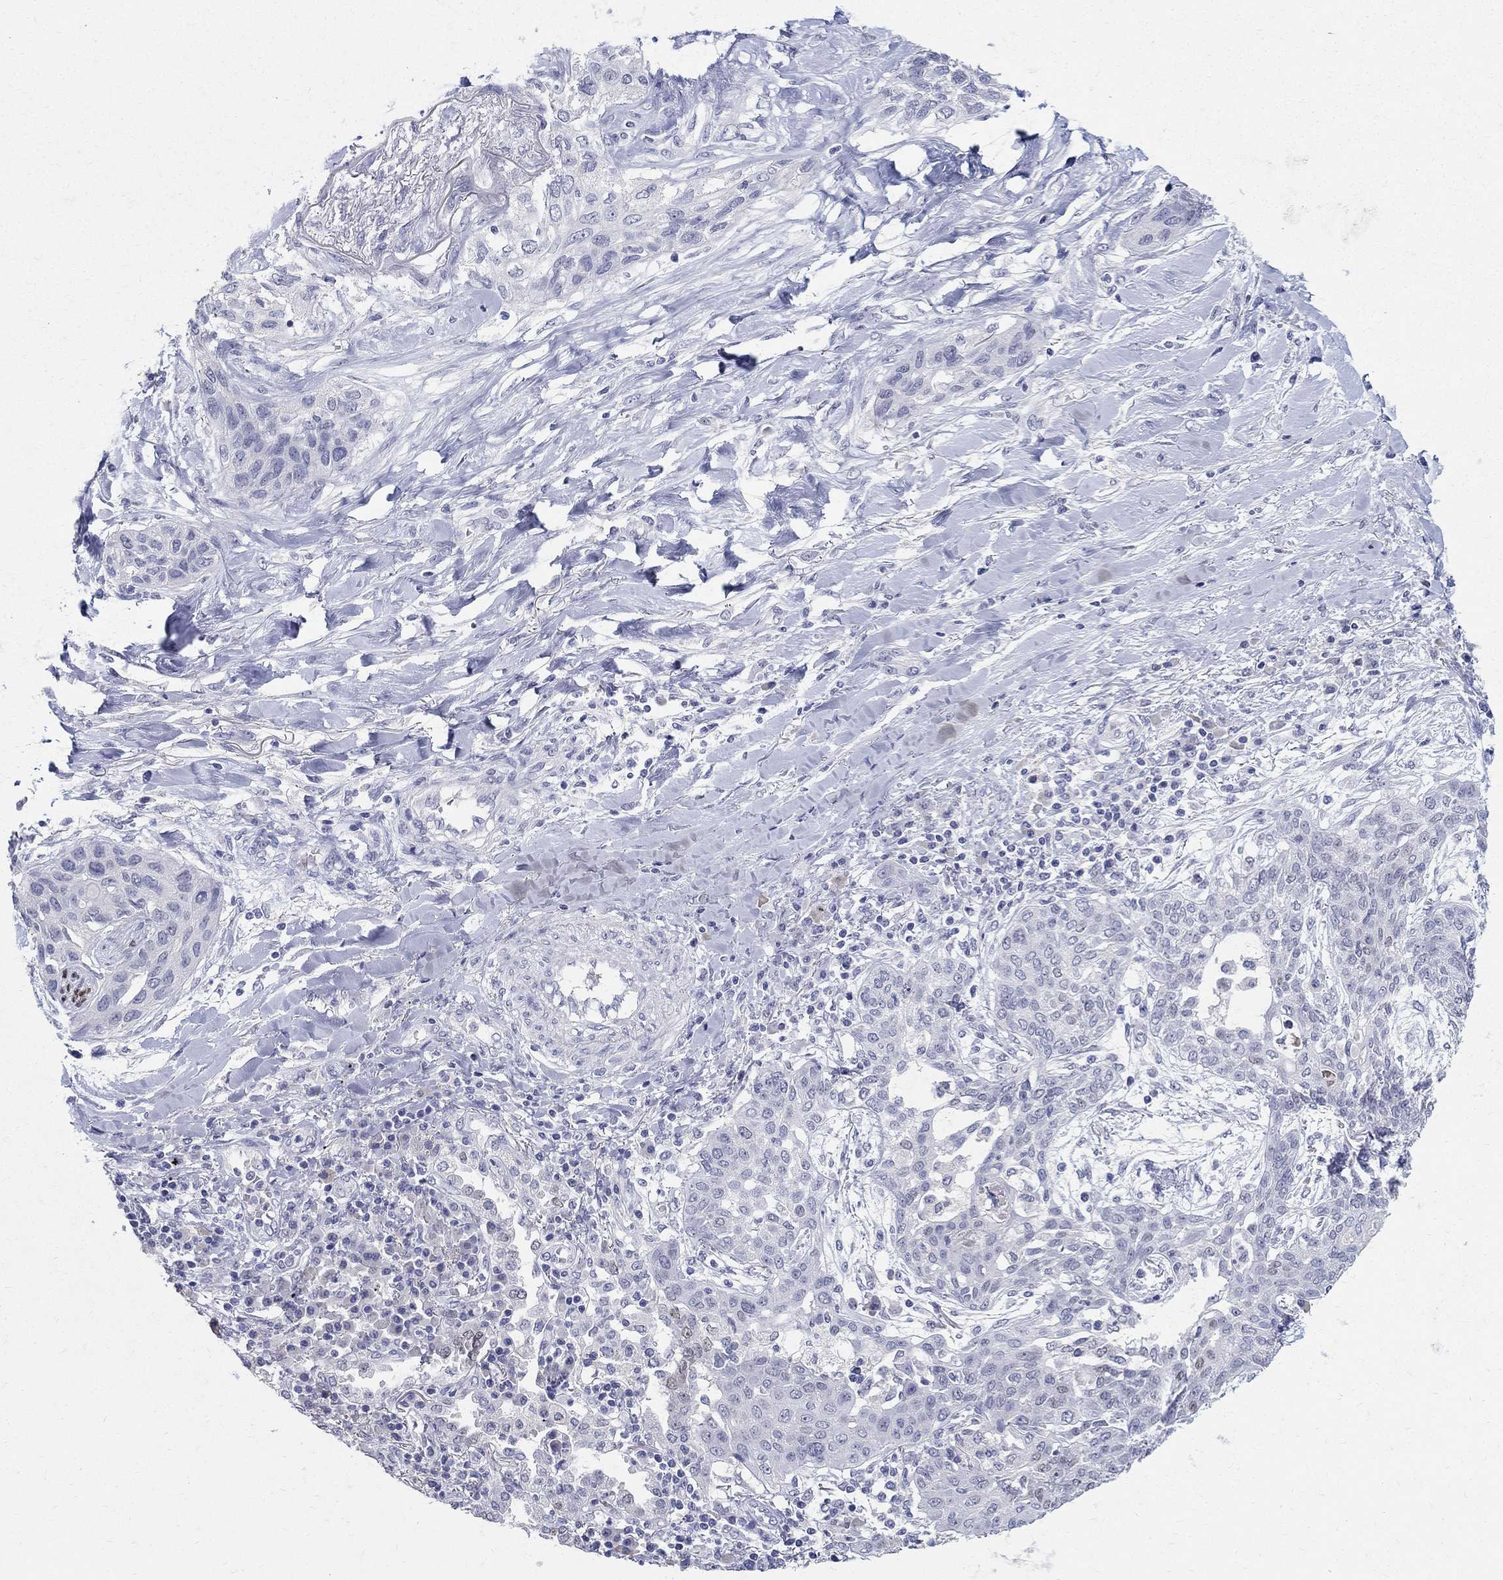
{"staining": {"intensity": "negative", "quantity": "none", "location": "none"}, "tissue": "lung cancer", "cell_type": "Tumor cells", "image_type": "cancer", "snomed": [{"axis": "morphology", "description": "Squamous cell carcinoma, NOS"}, {"axis": "topography", "description": "Lung"}], "caption": "High power microscopy photomicrograph of an immunohistochemistry histopathology image of lung squamous cell carcinoma, revealing no significant staining in tumor cells.", "gene": "SOX2", "patient": {"sex": "female", "age": 70}}